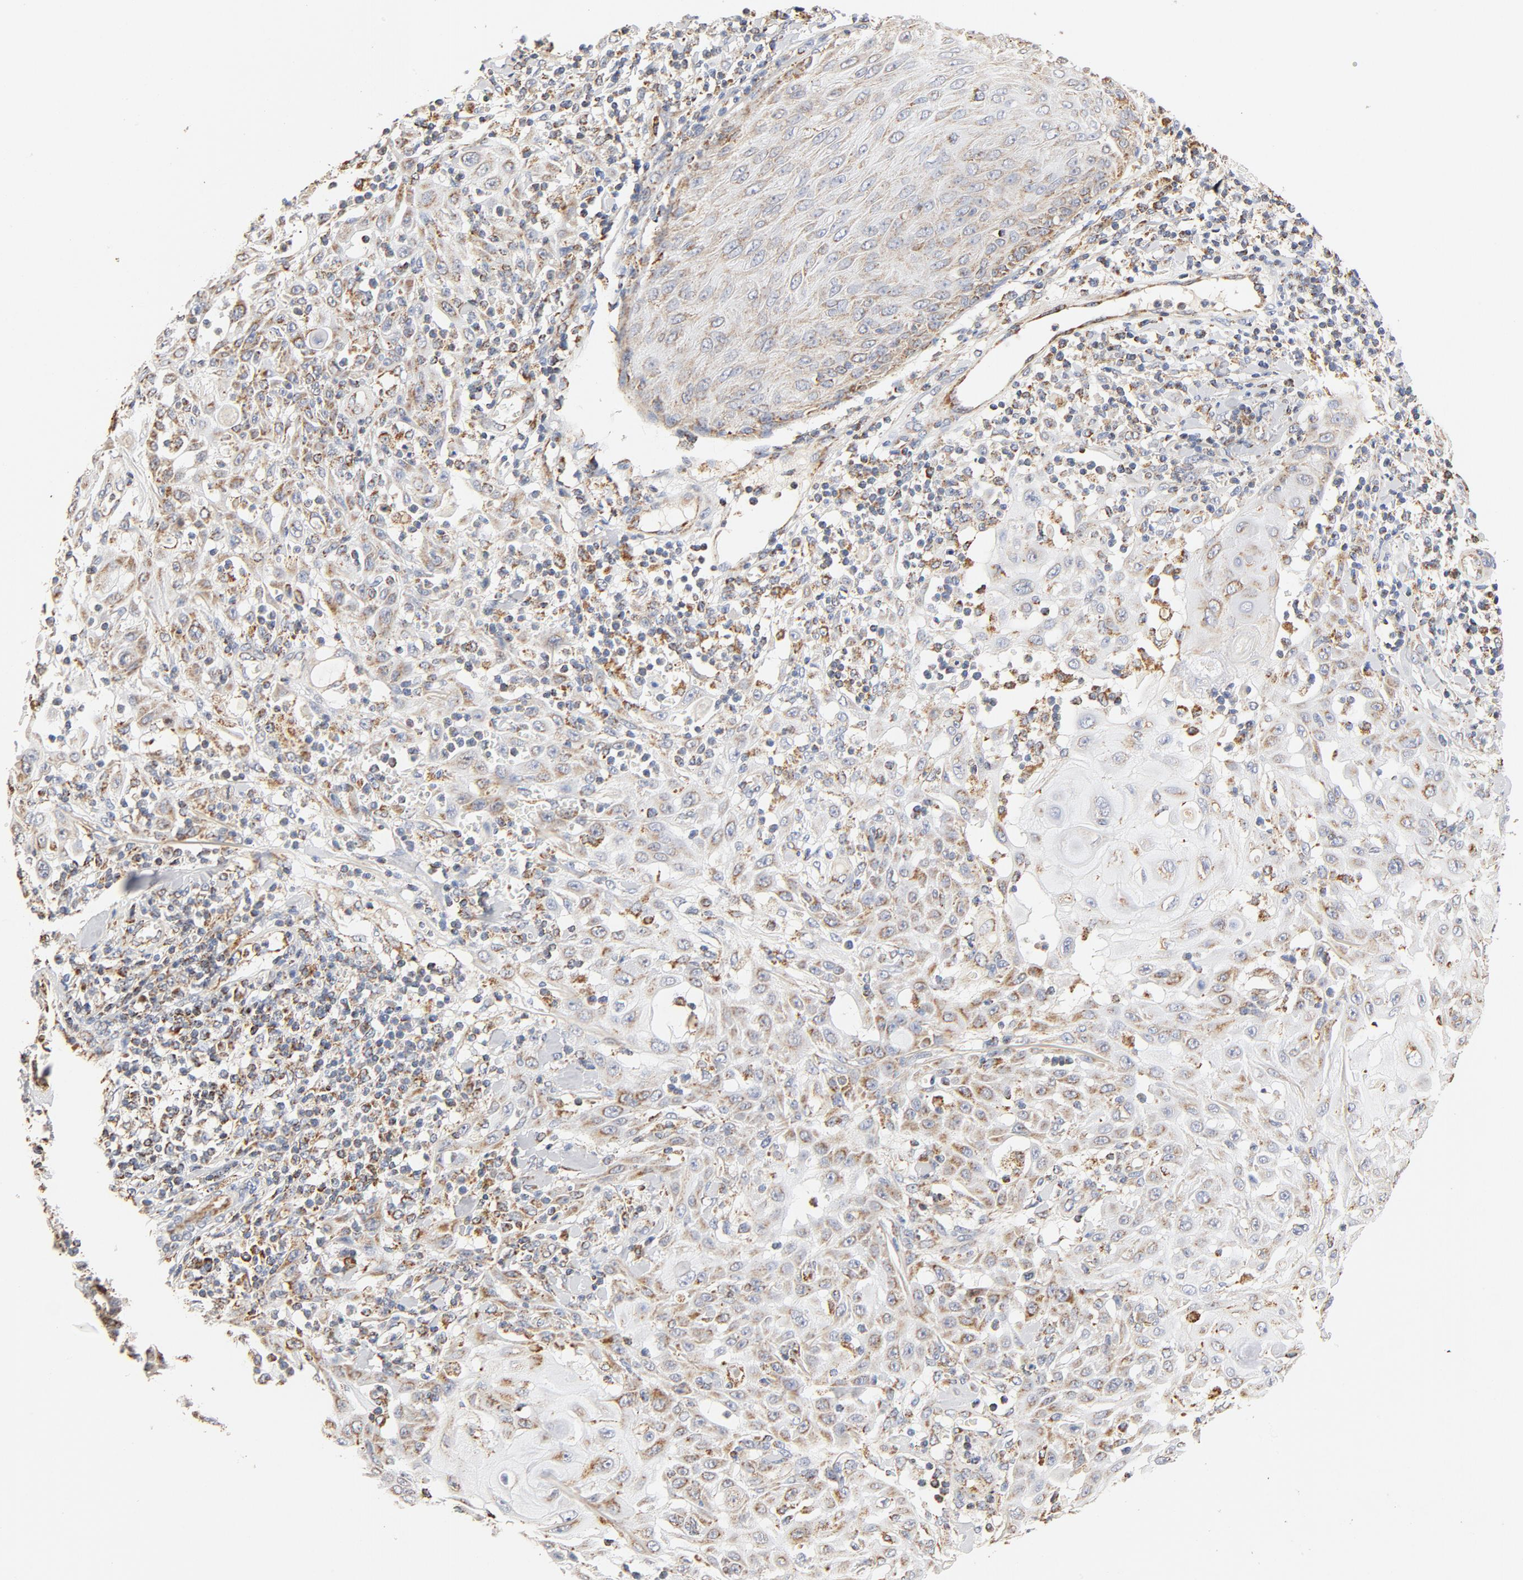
{"staining": {"intensity": "weak", "quantity": ">75%", "location": "cytoplasmic/membranous"}, "tissue": "skin cancer", "cell_type": "Tumor cells", "image_type": "cancer", "snomed": [{"axis": "morphology", "description": "Squamous cell carcinoma, NOS"}, {"axis": "topography", "description": "Skin"}], "caption": "Protein analysis of skin cancer (squamous cell carcinoma) tissue demonstrates weak cytoplasmic/membranous expression in about >75% of tumor cells.", "gene": "COX4I1", "patient": {"sex": "male", "age": 24}}